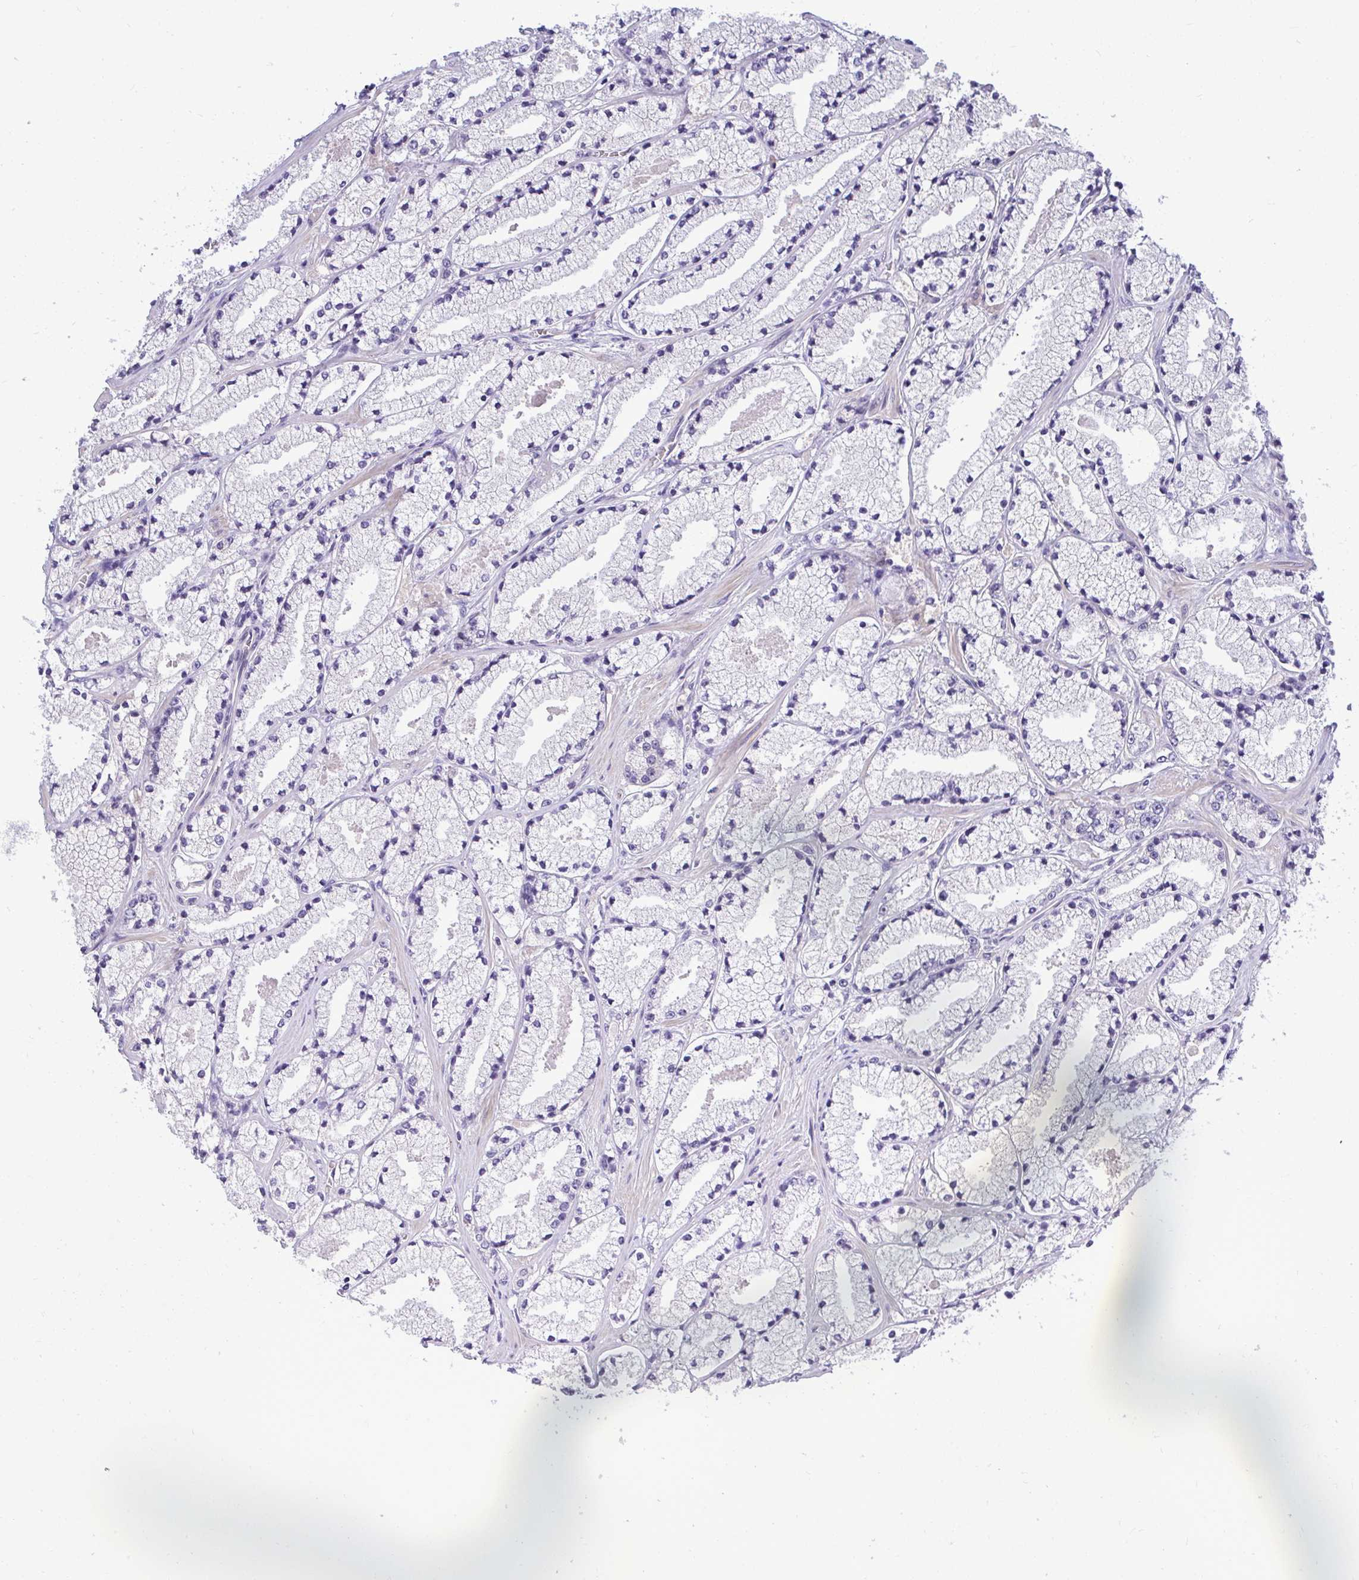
{"staining": {"intensity": "negative", "quantity": "none", "location": "none"}, "tissue": "prostate cancer", "cell_type": "Tumor cells", "image_type": "cancer", "snomed": [{"axis": "morphology", "description": "Adenocarcinoma, High grade"}, {"axis": "topography", "description": "Prostate"}], "caption": "DAB (3,3'-diaminobenzidine) immunohistochemical staining of prostate cancer (adenocarcinoma (high-grade)) shows no significant staining in tumor cells.", "gene": "HMBOX1", "patient": {"sex": "male", "age": 63}}